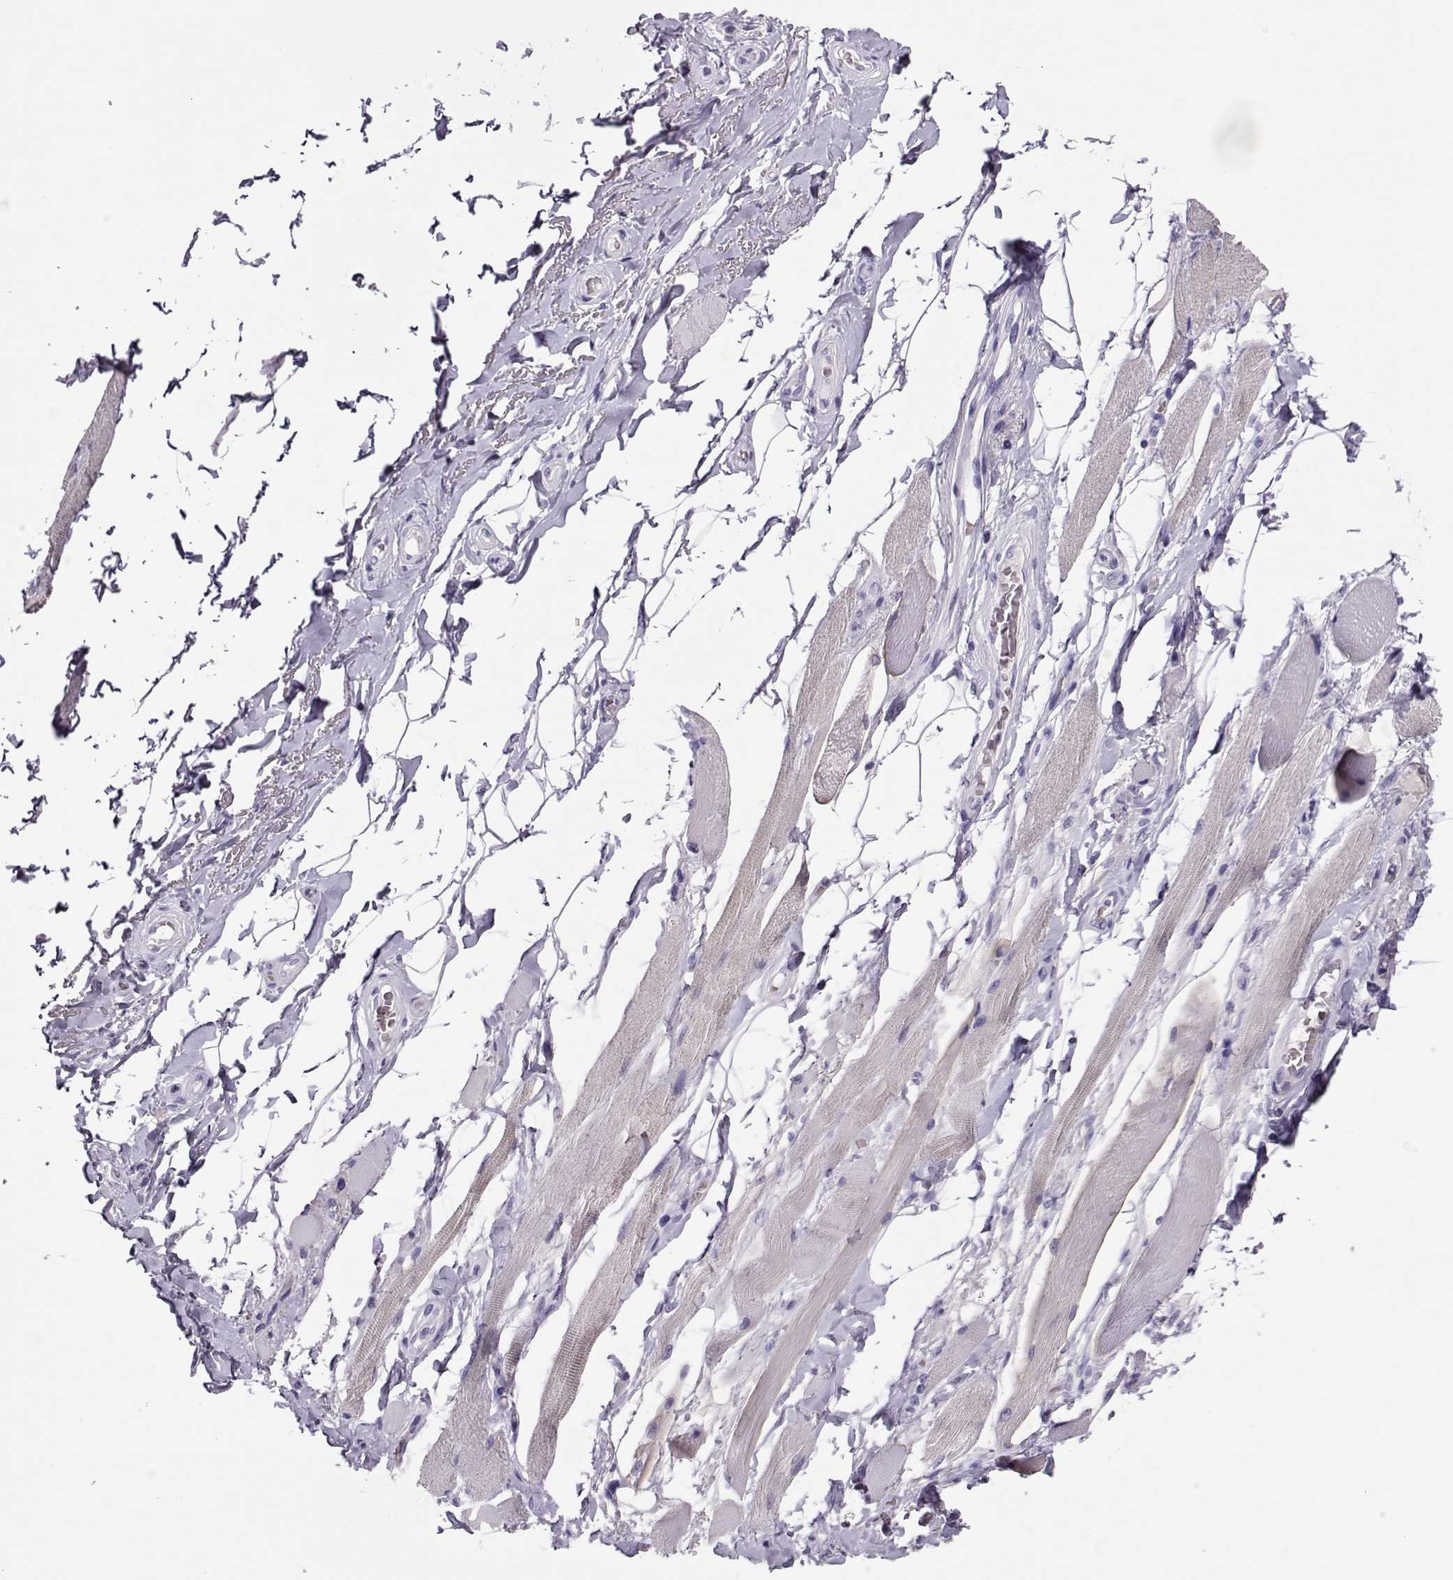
{"staining": {"intensity": "negative", "quantity": "none", "location": "none"}, "tissue": "adipose tissue", "cell_type": "Adipocytes", "image_type": "normal", "snomed": [{"axis": "morphology", "description": "Normal tissue, NOS"}, {"axis": "topography", "description": "Anal"}, {"axis": "topography", "description": "Peripheral nerve tissue"}], "caption": "Immunohistochemistry micrograph of unremarkable adipose tissue stained for a protein (brown), which shows no staining in adipocytes.", "gene": "LINGO1", "patient": {"sex": "male", "age": 53}}